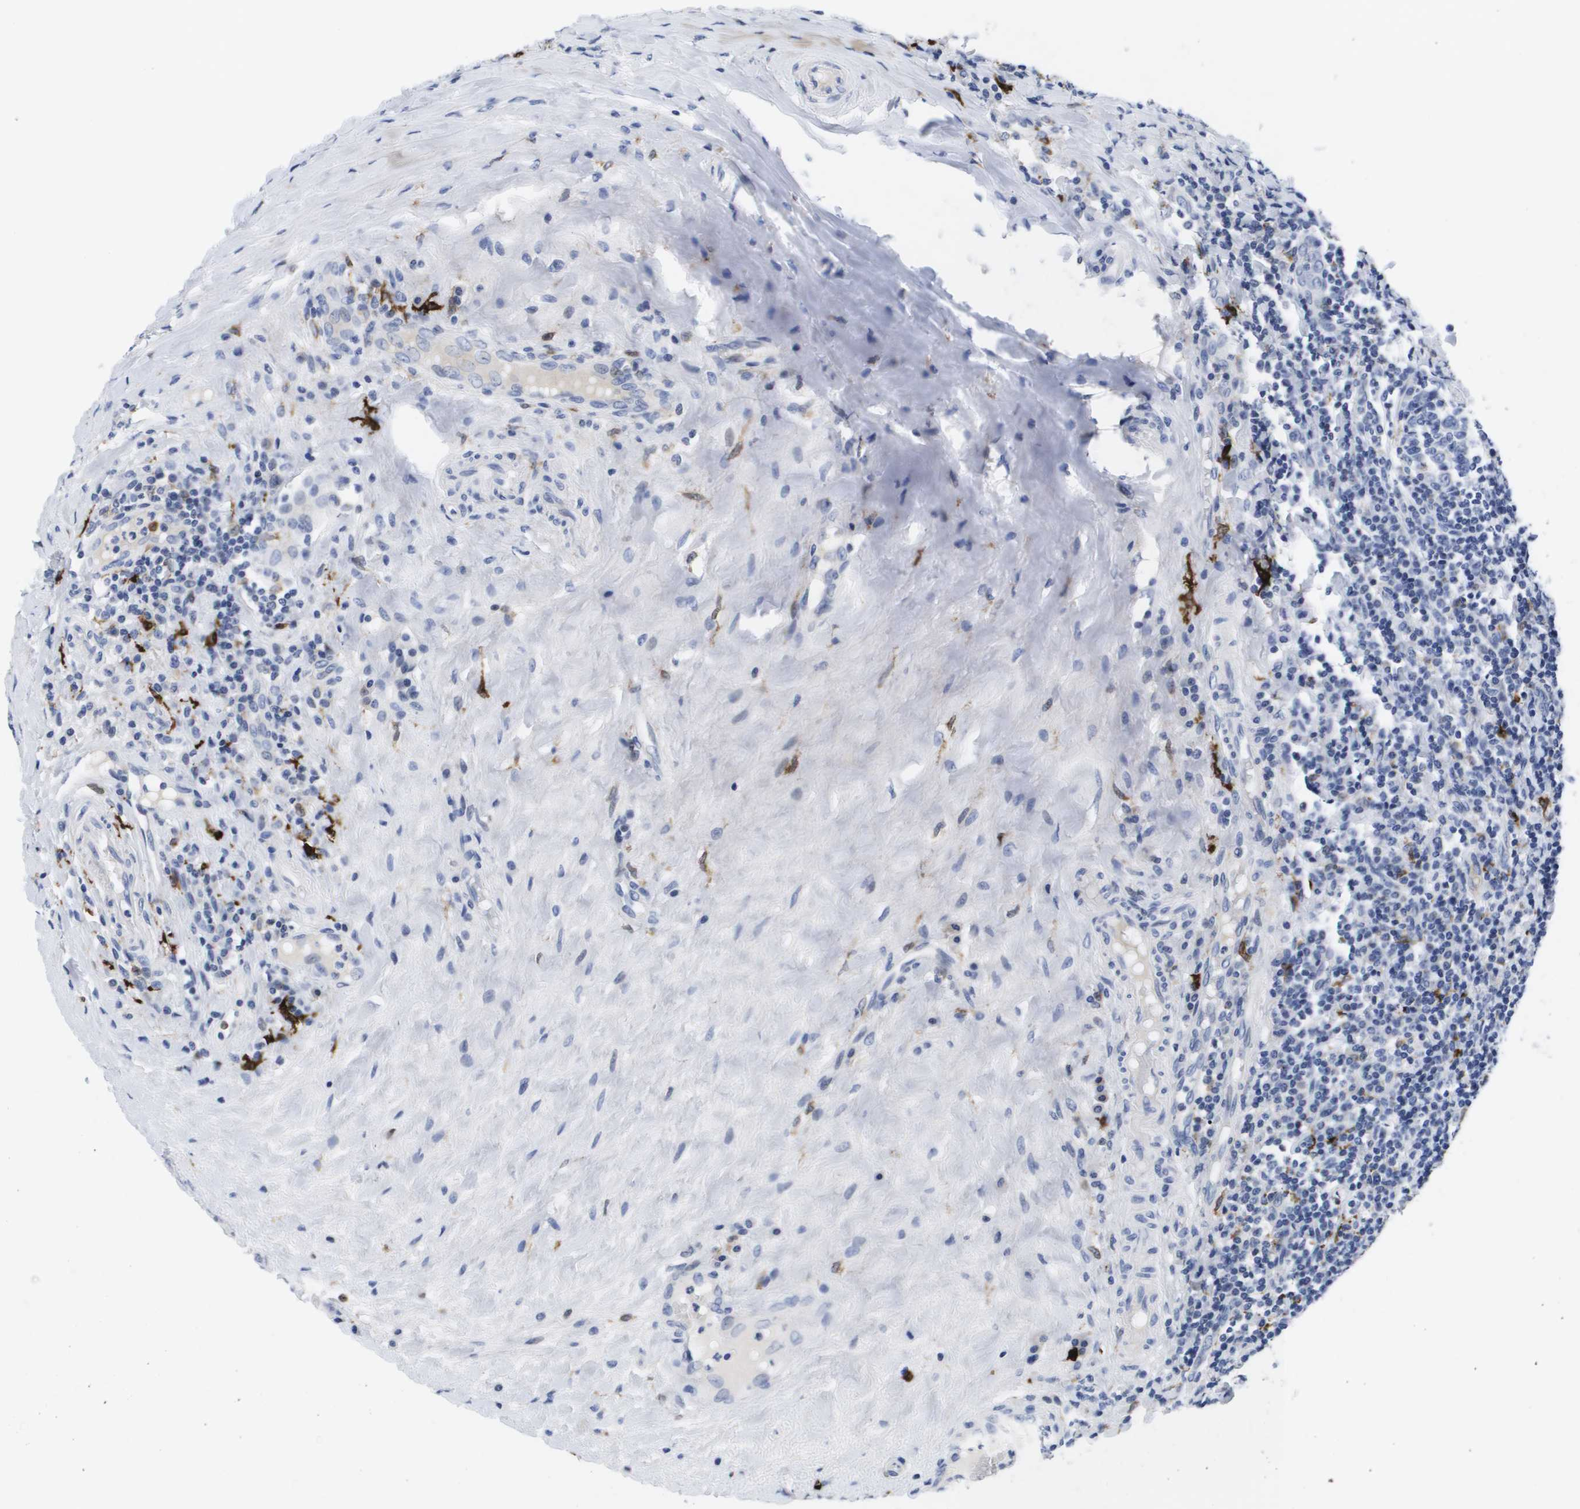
{"staining": {"intensity": "strong", "quantity": "<25%", "location": "cytoplasmic/membranous"}, "tissue": "tonsil", "cell_type": "Germinal center cells", "image_type": "normal", "snomed": [{"axis": "morphology", "description": "Normal tissue, NOS"}, {"axis": "topography", "description": "Tonsil"}], "caption": "Unremarkable tonsil shows strong cytoplasmic/membranous staining in approximately <25% of germinal center cells, visualized by immunohistochemistry.", "gene": "HMOX1", "patient": {"sex": "female", "age": 19}}